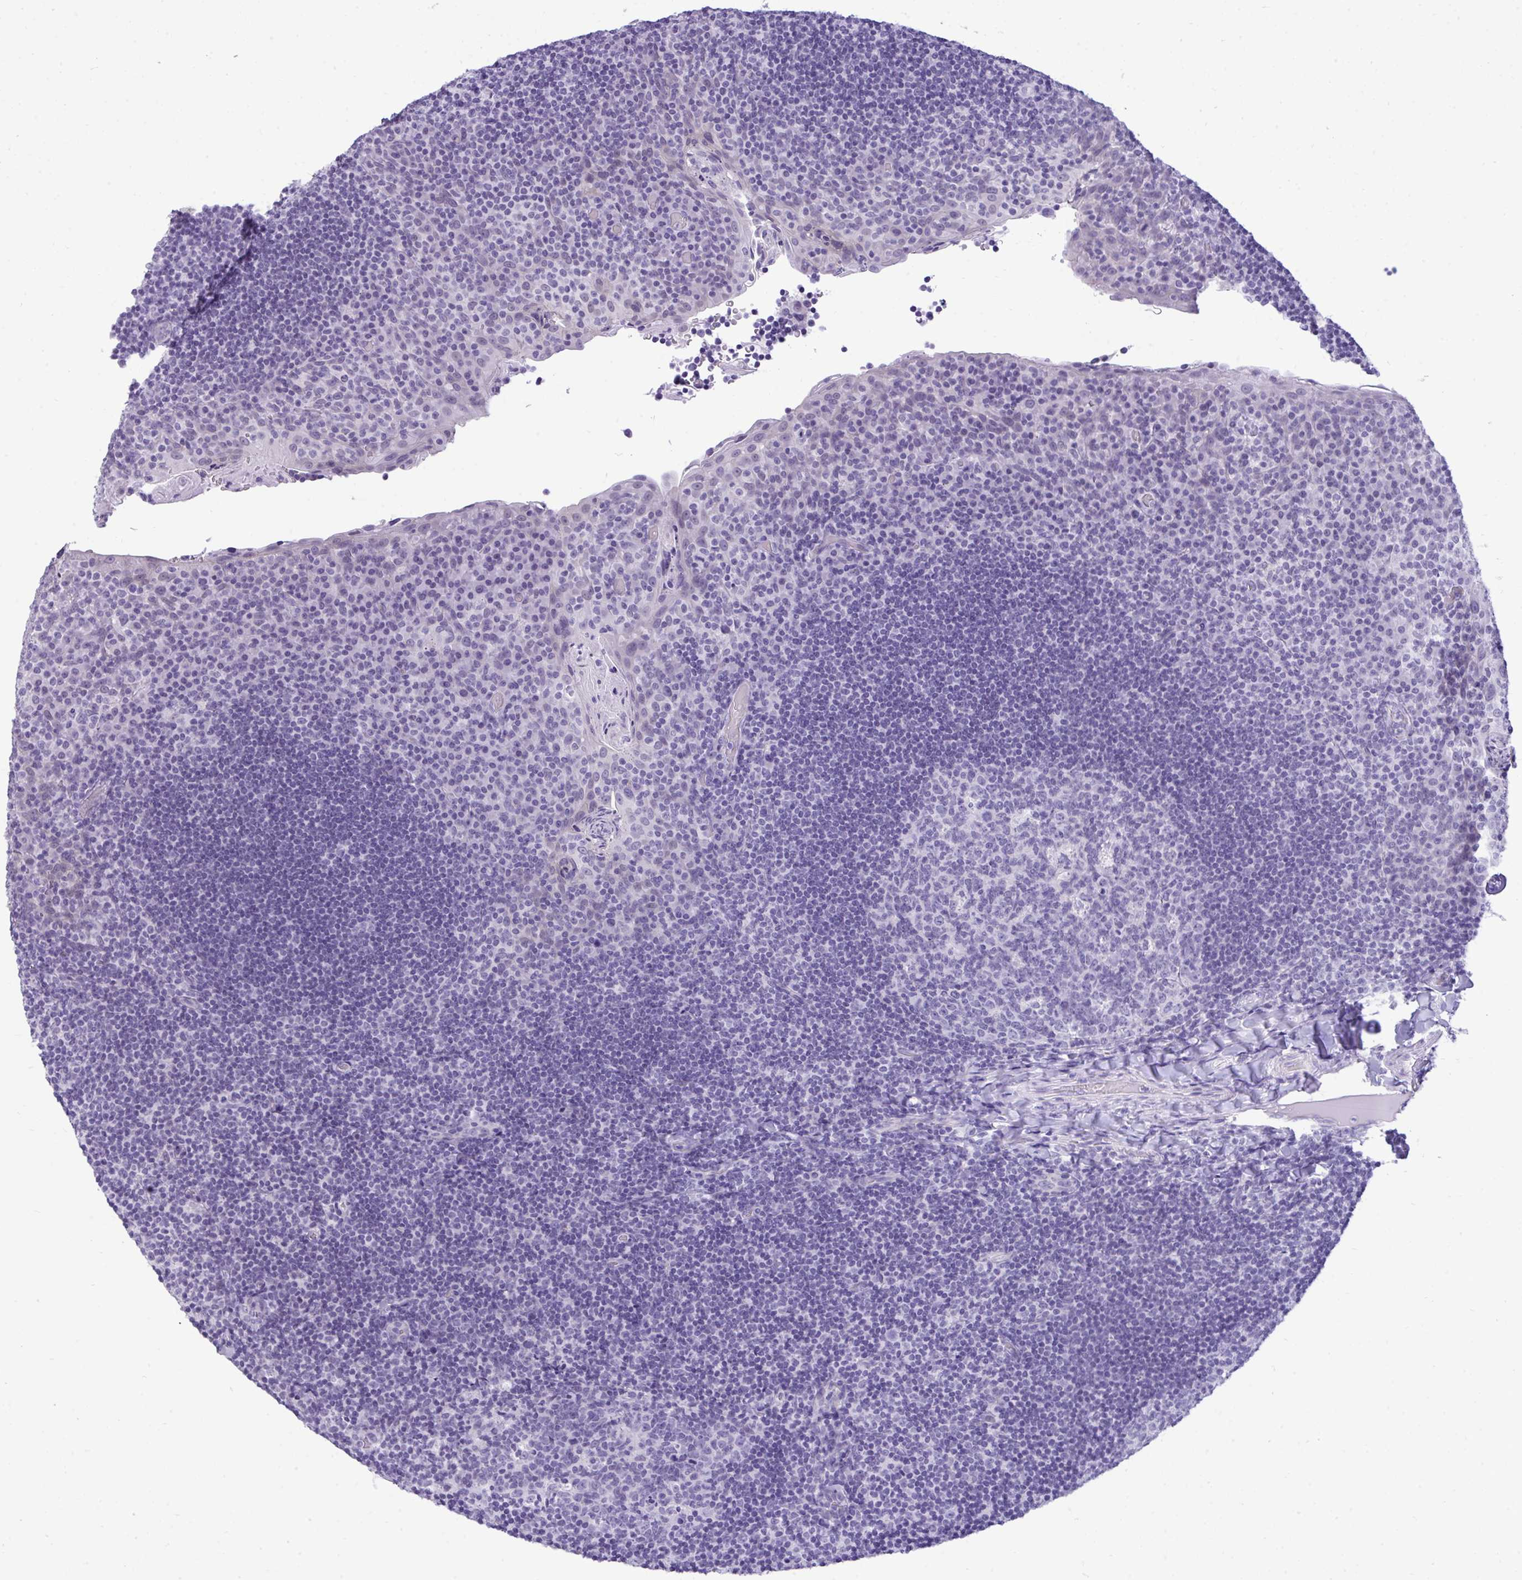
{"staining": {"intensity": "negative", "quantity": "none", "location": "none"}, "tissue": "tonsil", "cell_type": "Germinal center cells", "image_type": "normal", "snomed": [{"axis": "morphology", "description": "Normal tissue, NOS"}, {"axis": "topography", "description": "Tonsil"}], "caption": "This is an immunohistochemistry (IHC) micrograph of benign tonsil. There is no positivity in germinal center cells.", "gene": "PRM2", "patient": {"sex": "male", "age": 17}}